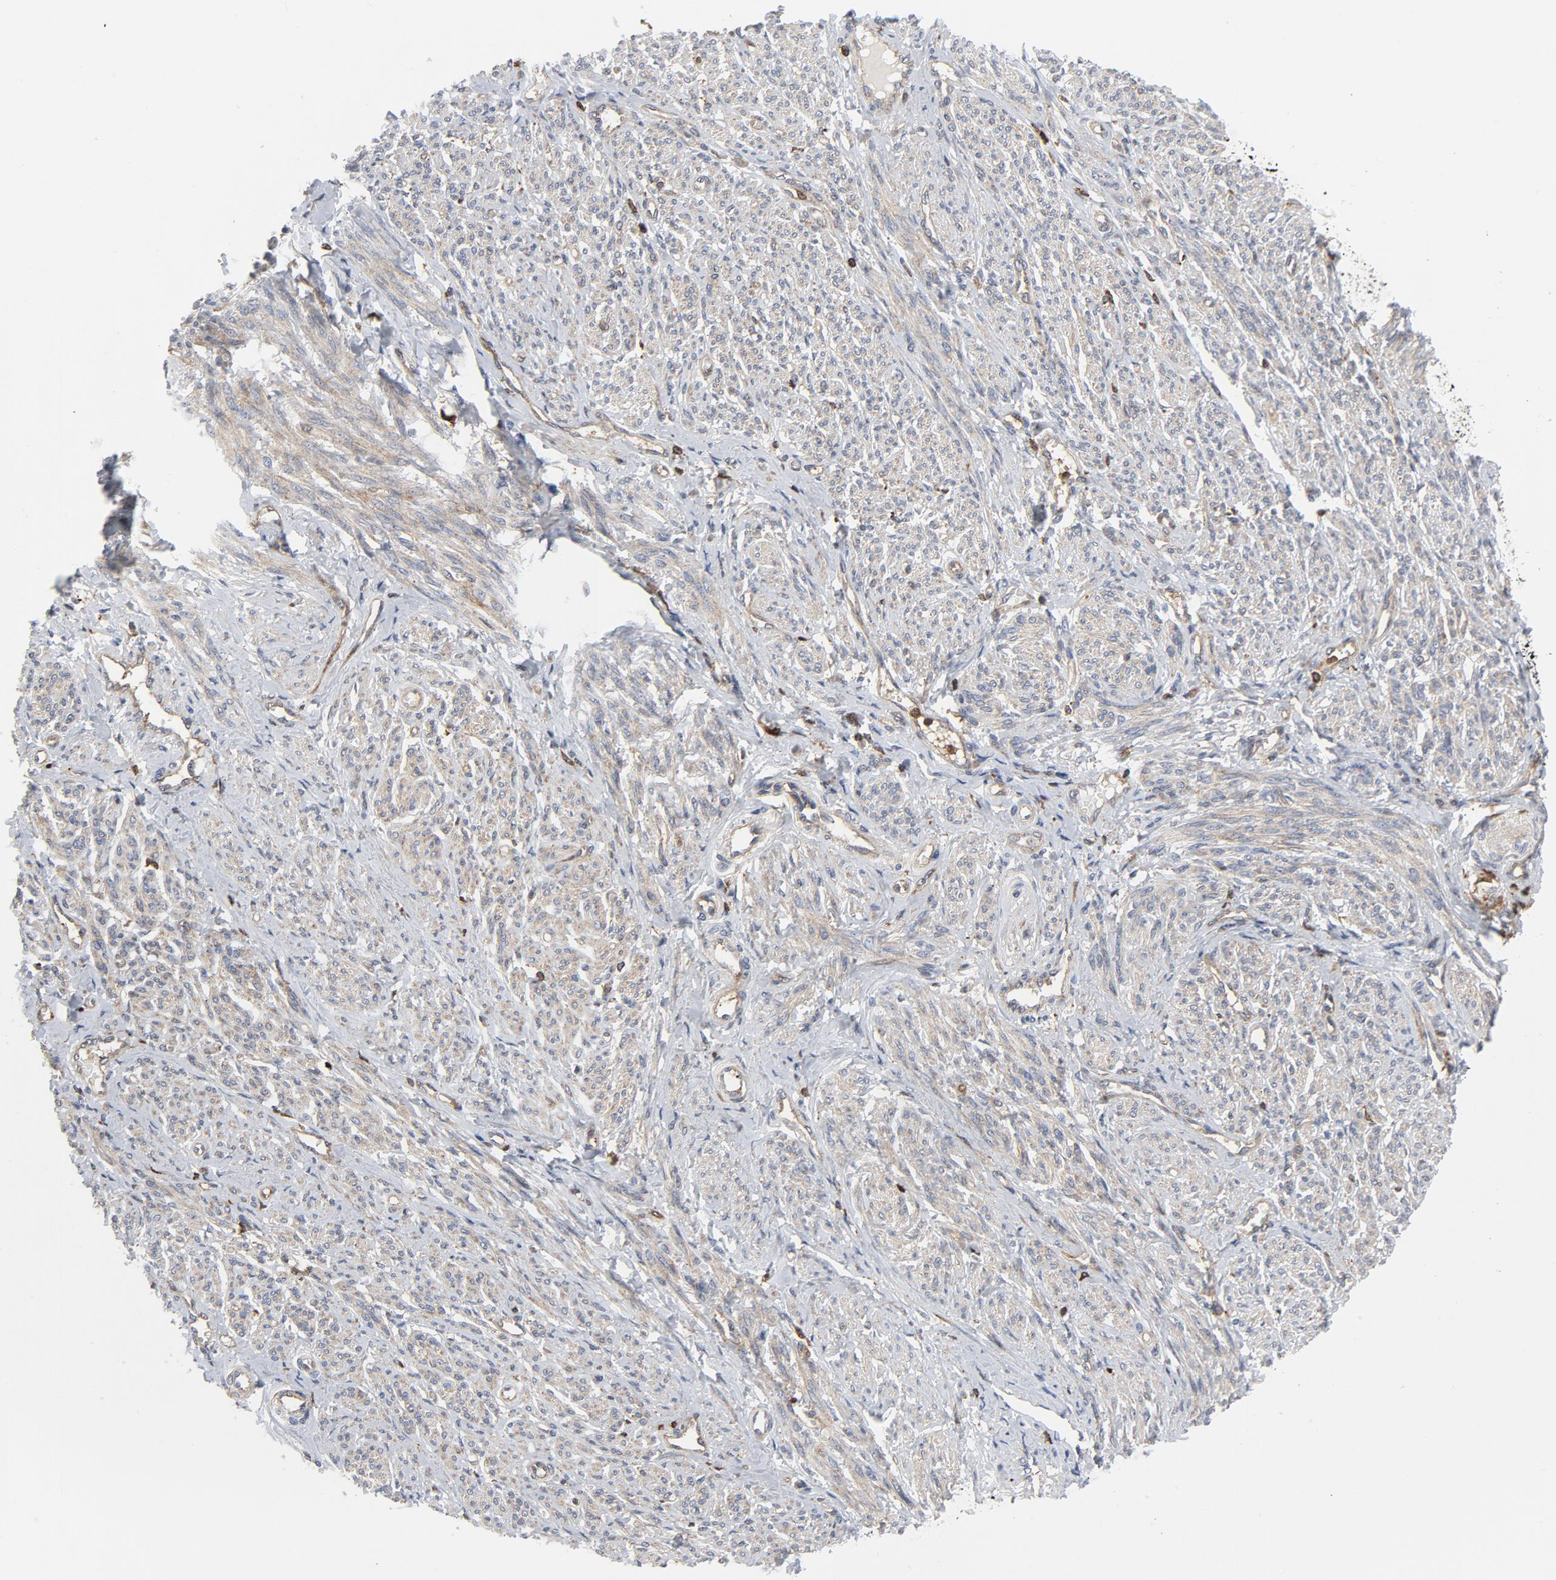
{"staining": {"intensity": "weak", "quantity": "<25%", "location": "cytoplasmic/membranous"}, "tissue": "smooth muscle", "cell_type": "Smooth muscle cells", "image_type": "normal", "snomed": [{"axis": "morphology", "description": "Normal tissue, NOS"}, {"axis": "topography", "description": "Smooth muscle"}], "caption": "There is no significant positivity in smooth muscle cells of smooth muscle. (DAB IHC visualized using brightfield microscopy, high magnification).", "gene": "YES1", "patient": {"sex": "female", "age": 65}}